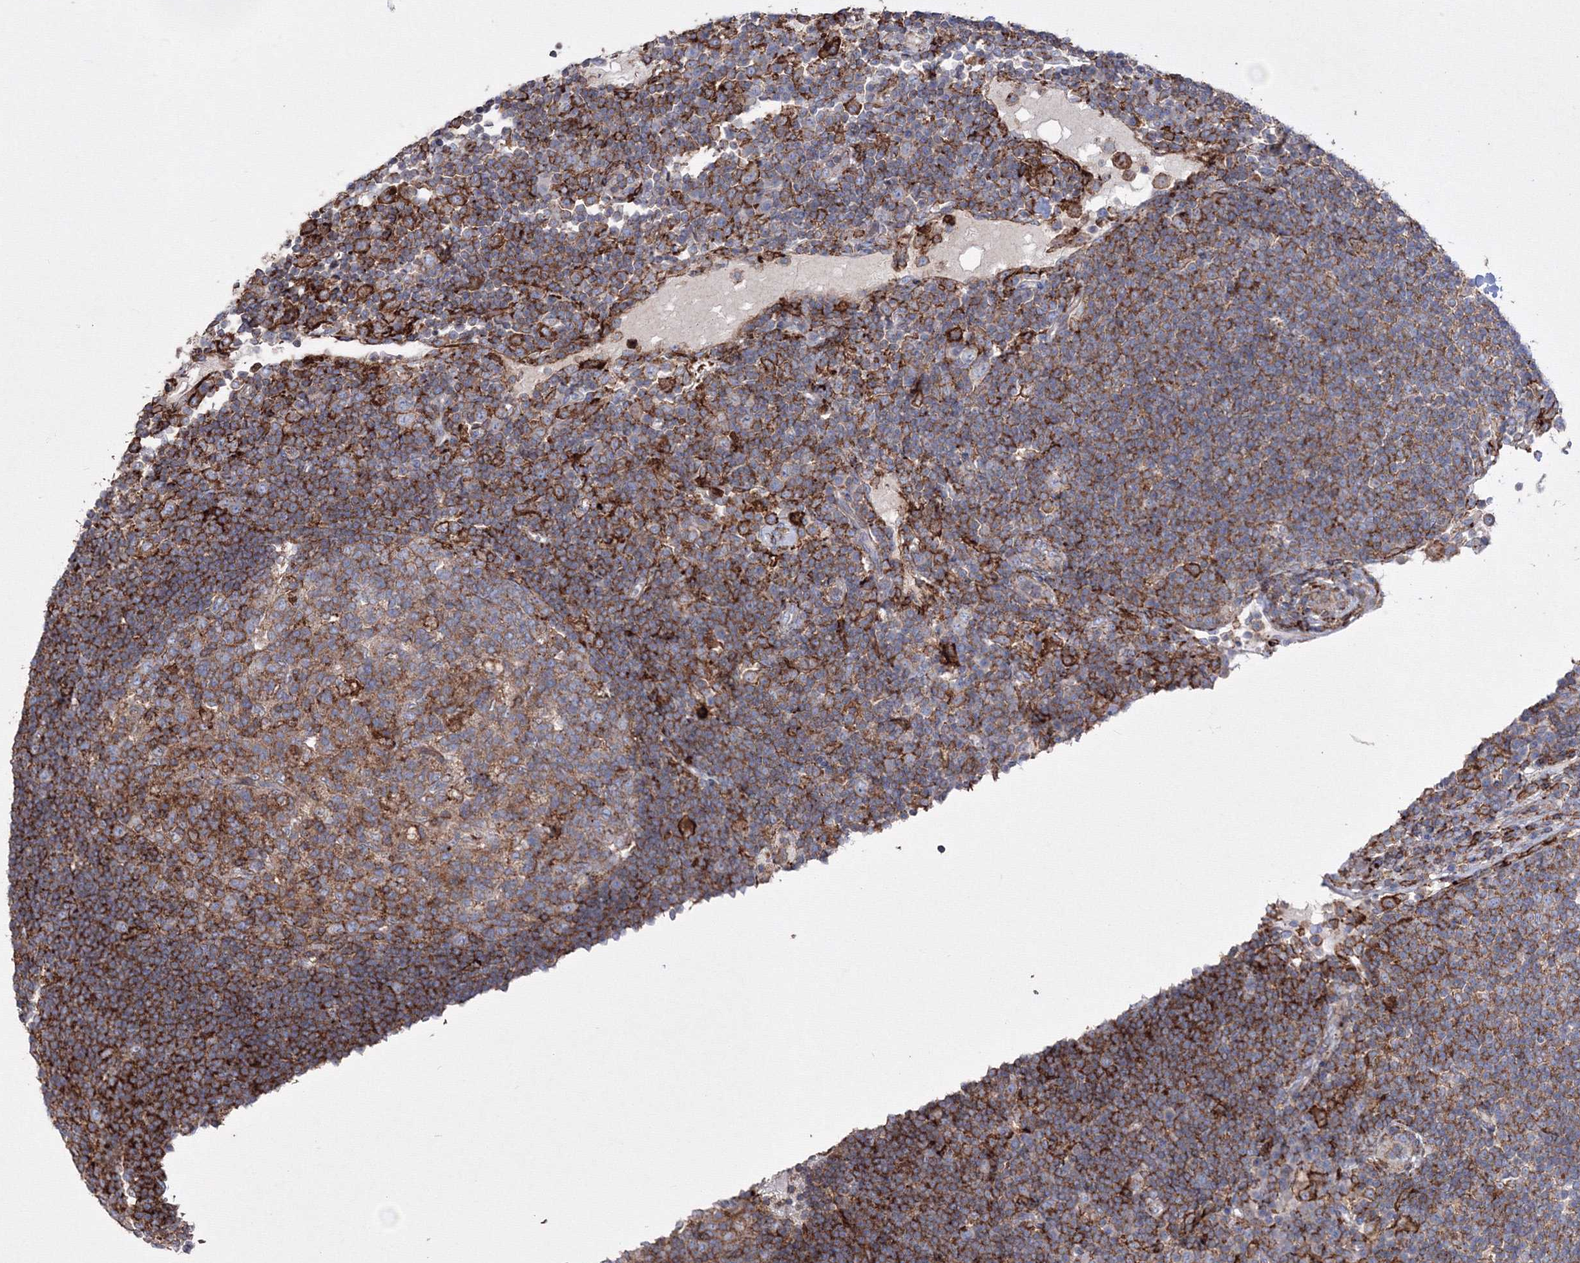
{"staining": {"intensity": "moderate", "quantity": ">75%", "location": "cytoplasmic/membranous"}, "tissue": "lymph node", "cell_type": "Germinal center cells", "image_type": "normal", "snomed": [{"axis": "morphology", "description": "Normal tissue, NOS"}, {"axis": "topography", "description": "Lymph node"}], "caption": "Human lymph node stained for a protein (brown) reveals moderate cytoplasmic/membranous positive staining in approximately >75% of germinal center cells.", "gene": "GPR82", "patient": {"sex": "female", "age": 53}}